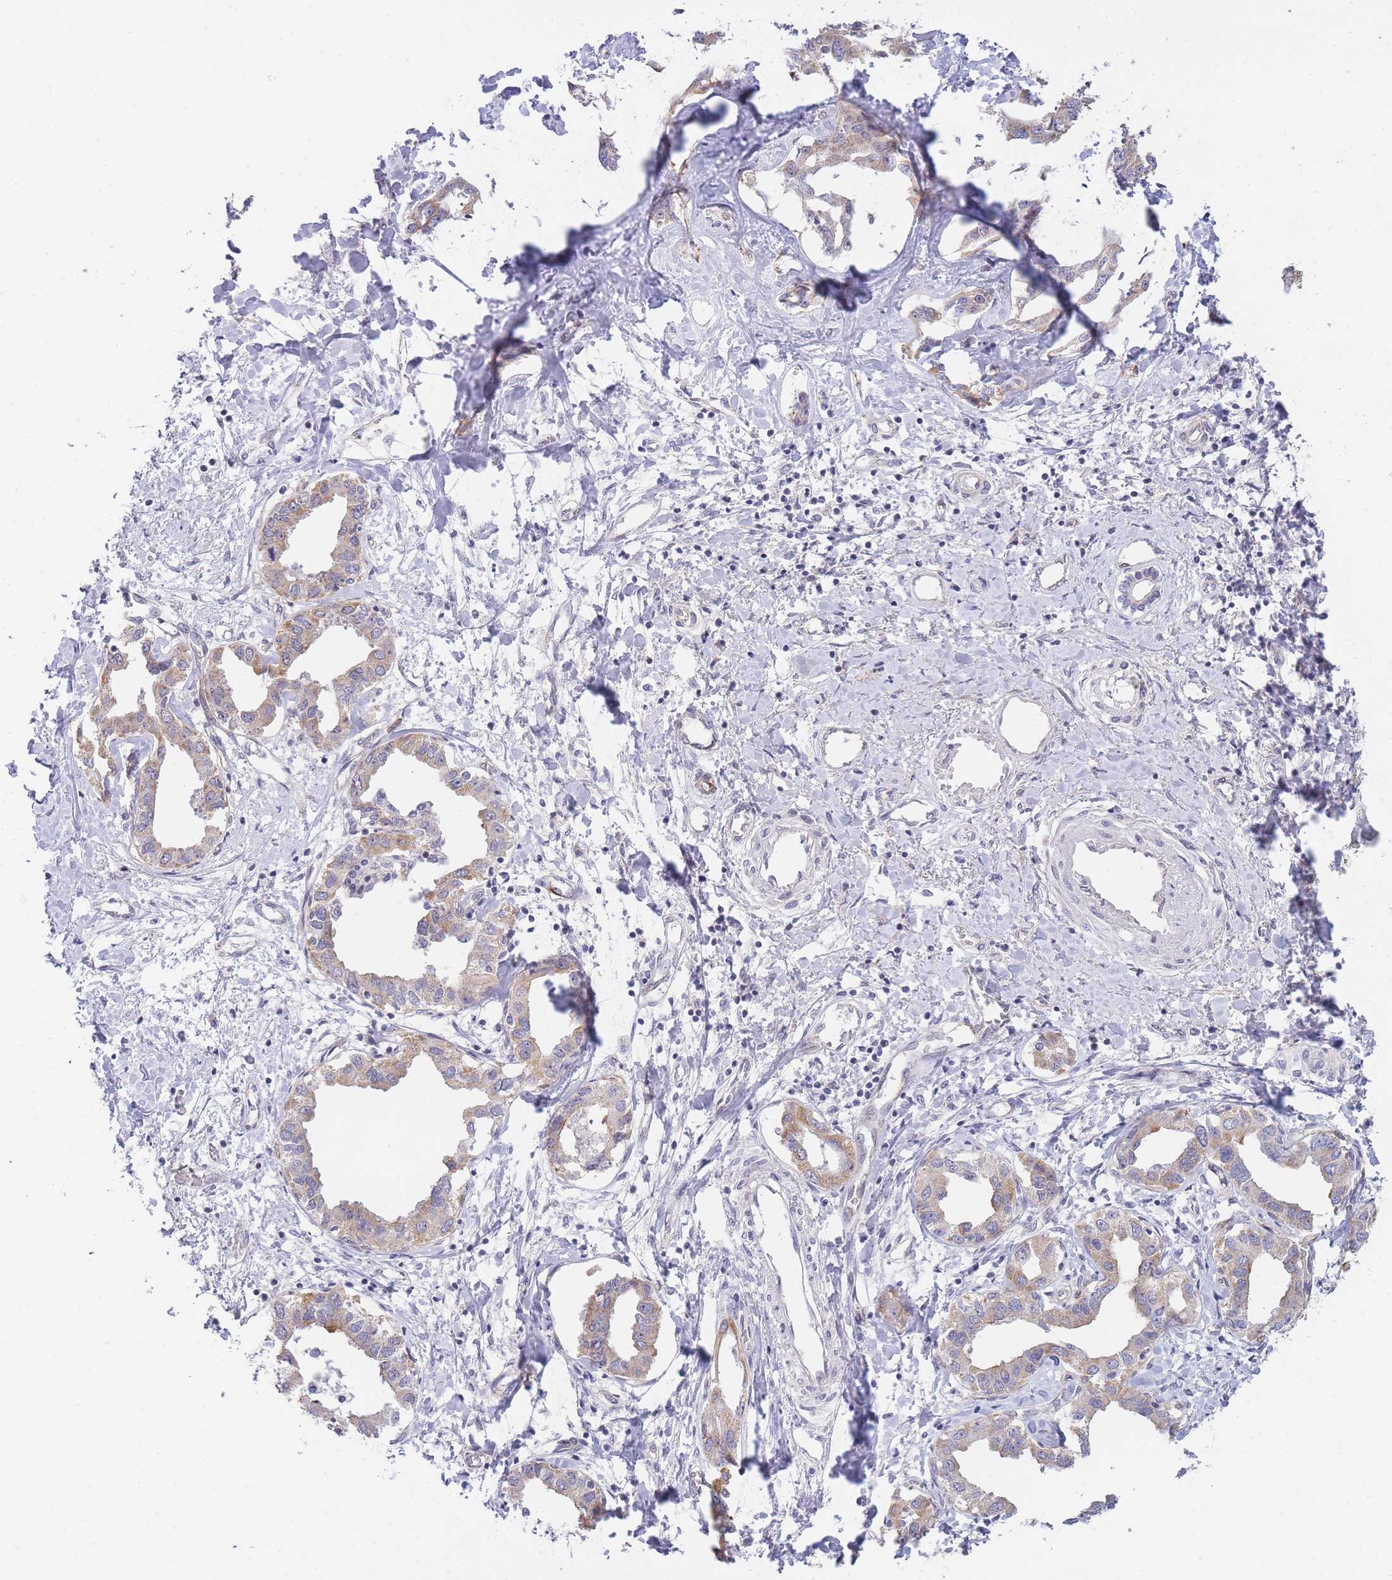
{"staining": {"intensity": "weak", "quantity": "25%-75%", "location": "cytoplasmic/membranous"}, "tissue": "liver cancer", "cell_type": "Tumor cells", "image_type": "cancer", "snomed": [{"axis": "morphology", "description": "Cholangiocarcinoma"}, {"axis": "topography", "description": "Liver"}], "caption": "Liver cancer (cholangiocarcinoma) stained with IHC reveals weak cytoplasmic/membranous expression in approximately 25%-75% of tumor cells.", "gene": "C19orf25", "patient": {"sex": "male", "age": 59}}